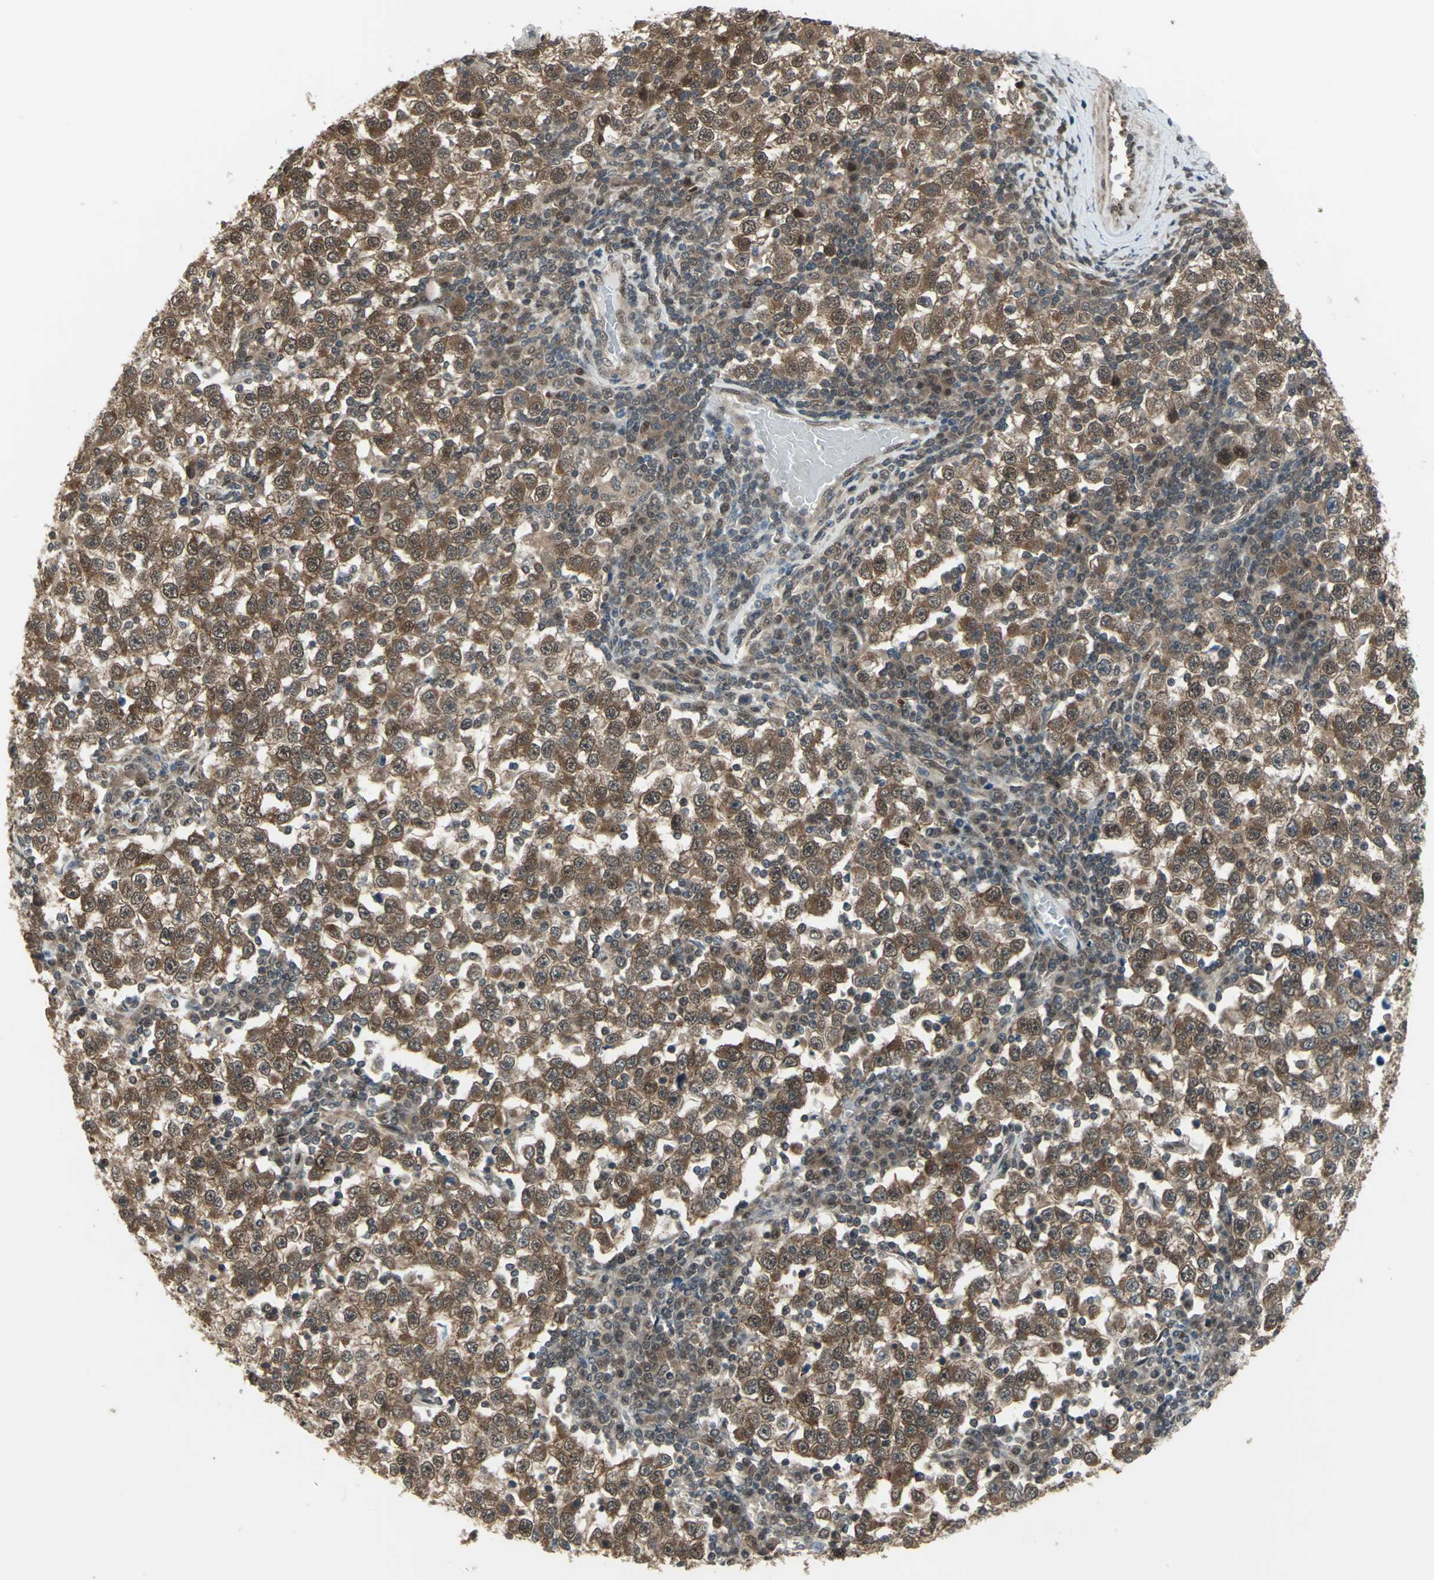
{"staining": {"intensity": "moderate", "quantity": ">75%", "location": "cytoplasmic/membranous,nuclear"}, "tissue": "testis cancer", "cell_type": "Tumor cells", "image_type": "cancer", "snomed": [{"axis": "morphology", "description": "Seminoma, NOS"}, {"axis": "topography", "description": "Testis"}], "caption": "A brown stain shows moderate cytoplasmic/membranous and nuclear staining of a protein in human testis cancer (seminoma) tumor cells. The staining is performed using DAB (3,3'-diaminobenzidine) brown chromogen to label protein expression. The nuclei are counter-stained blue using hematoxylin.", "gene": "COPS5", "patient": {"sex": "male", "age": 65}}